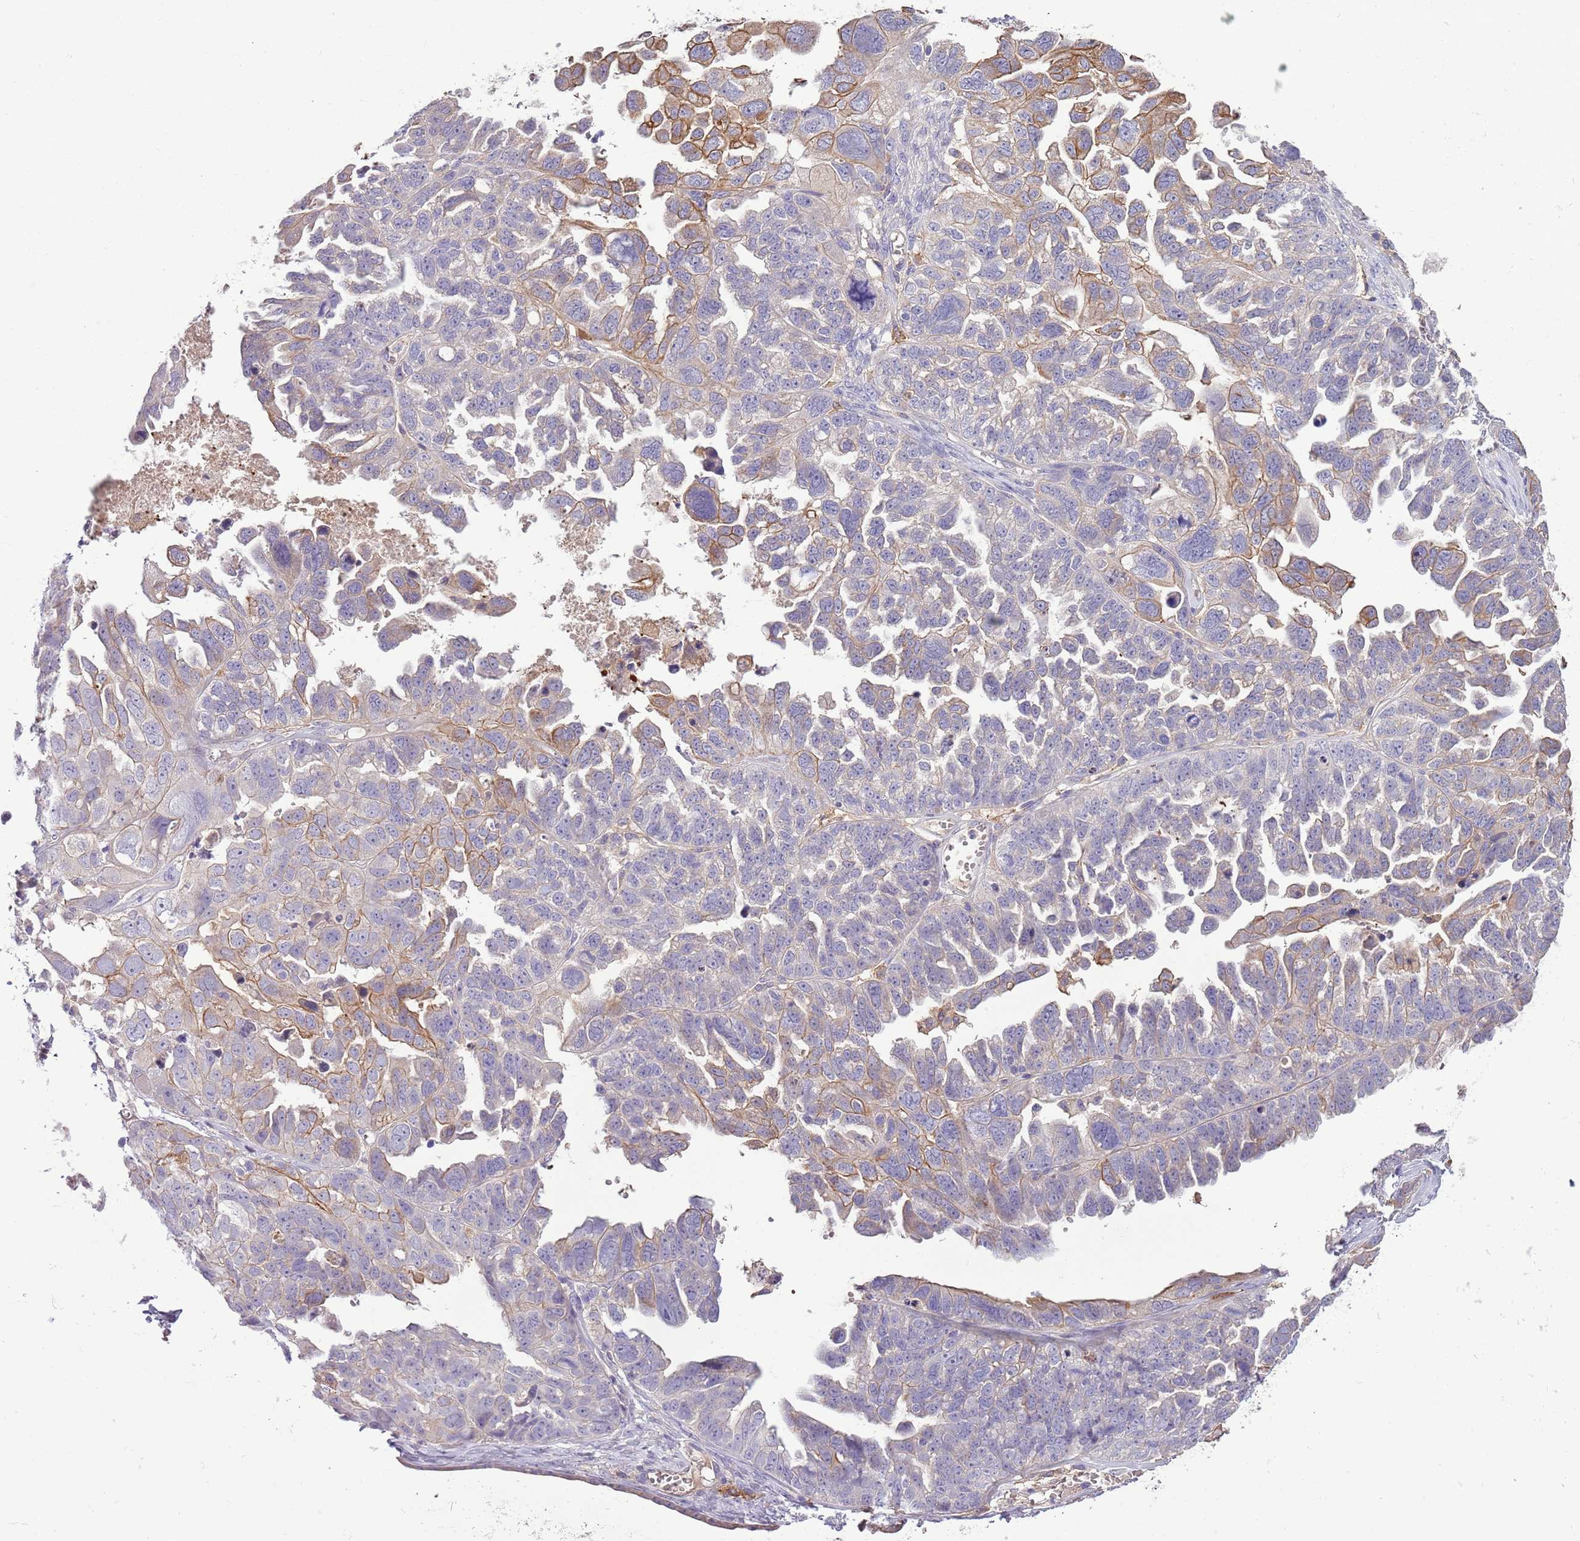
{"staining": {"intensity": "moderate", "quantity": "25%-75%", "location": "cytoplasmic/membranous"}, "tissue": "ovarian cancer", "cell_type": "Tumor cells", "image_type": "cancer", "snomed": [{"axis": "morphology", "description": "Cystadenocarcinoma, serous, NOS"}, {"axis": "topography", "description": "Ovary"}], "caption": "Moderate cytoplasmic/membranous staining for a protein is seen in about 25%-75% of tumor cells of ovarian cancer using immunohistochemistry (IHC).", "gene": "HES3", "patient": {"sex": "female", "age": 79}}